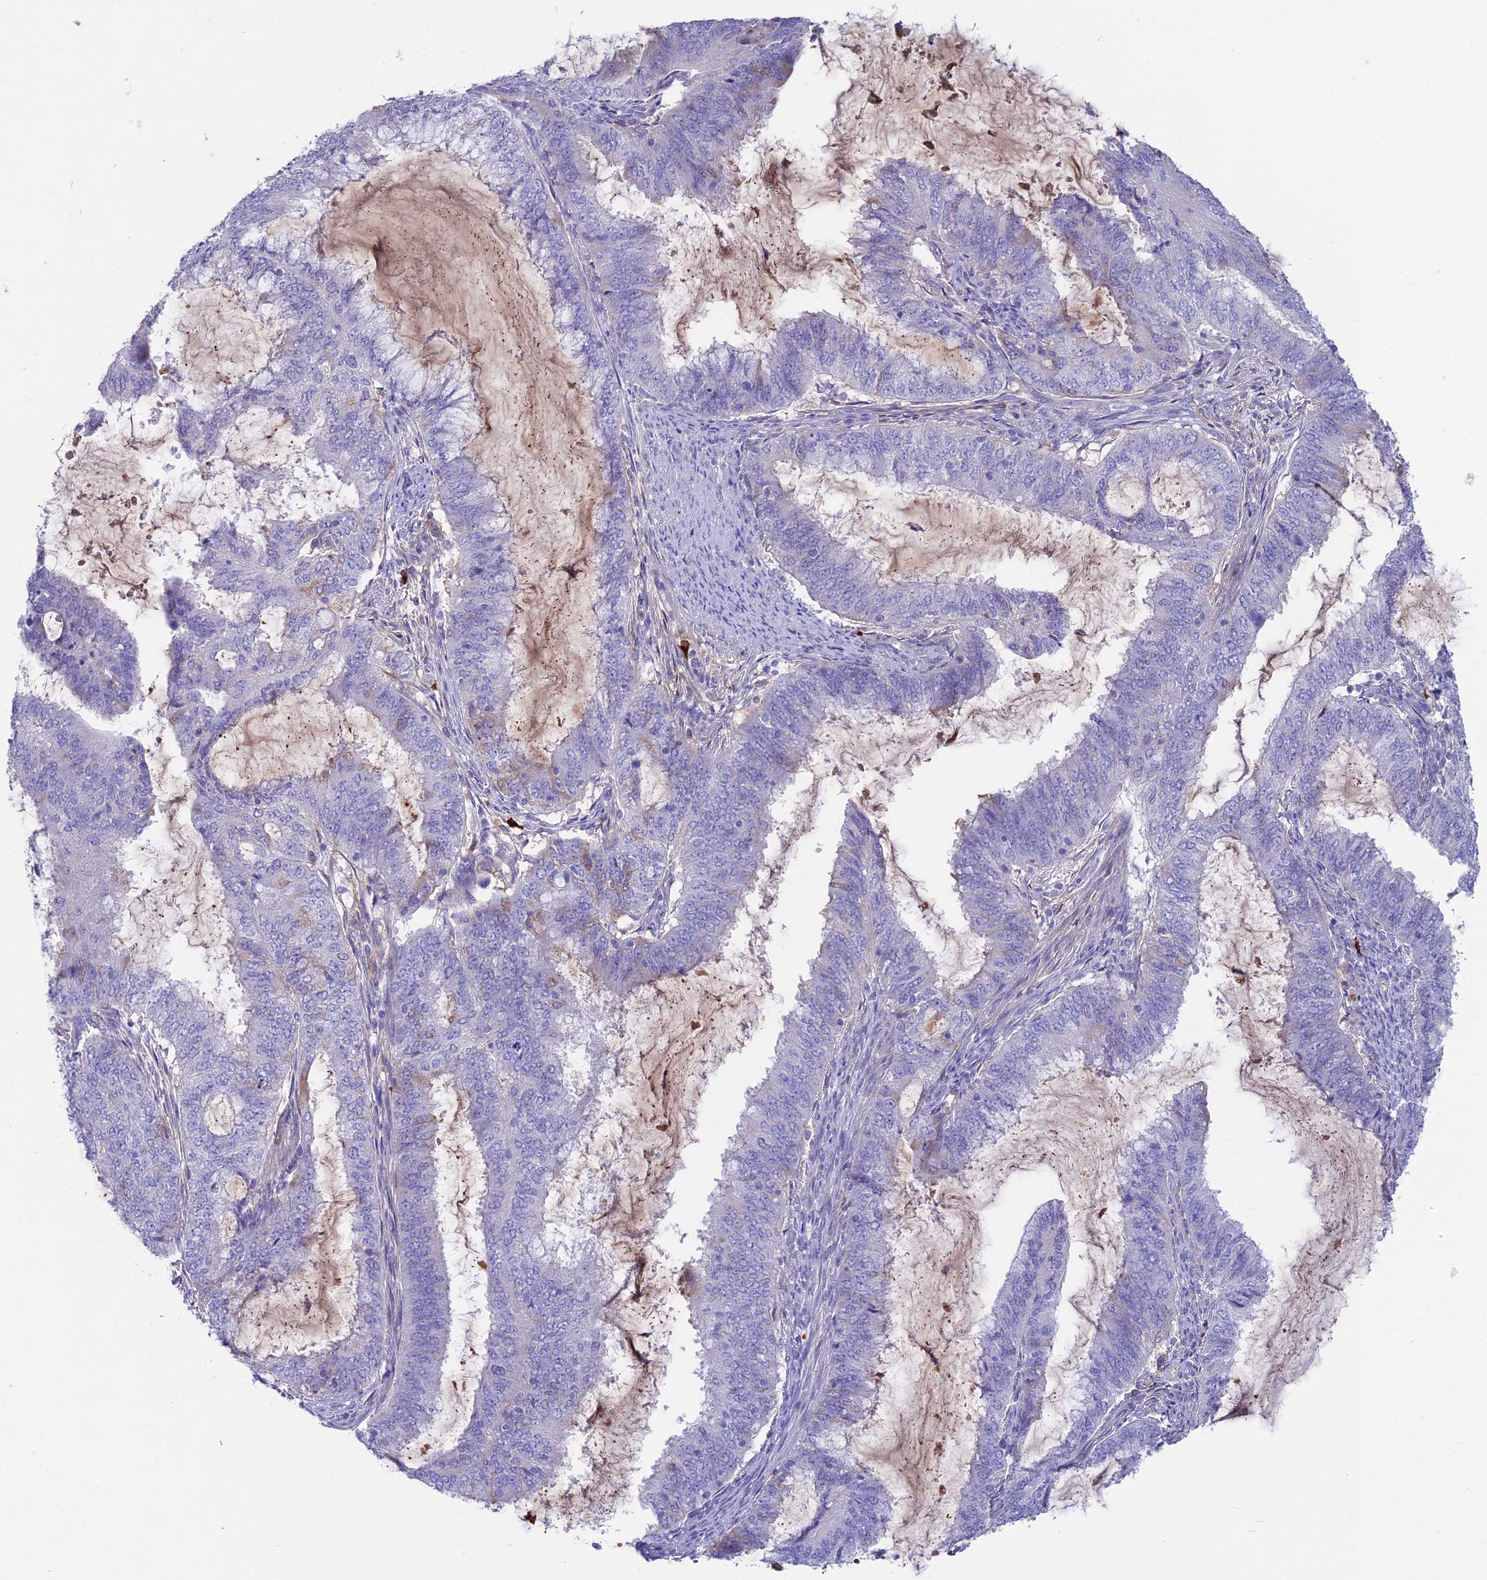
{"staining": {"intensity": "negative", "quantity": "none", "location": "none"}, "tissue": "endometrial cancer", "cell_type": "Tumor cells", "image_type": "cancer", "snomed": [{"axis": "morphology", "description": "Adenocarcinoma, NOS"}, {"axis": "topography", "description": "Endometrium"}], "caption": "Tumor cells are negative for protein expression in human endometrial cancer.", "gene": "SNAP91", "patient": {"sex": "female", "age": 51}}